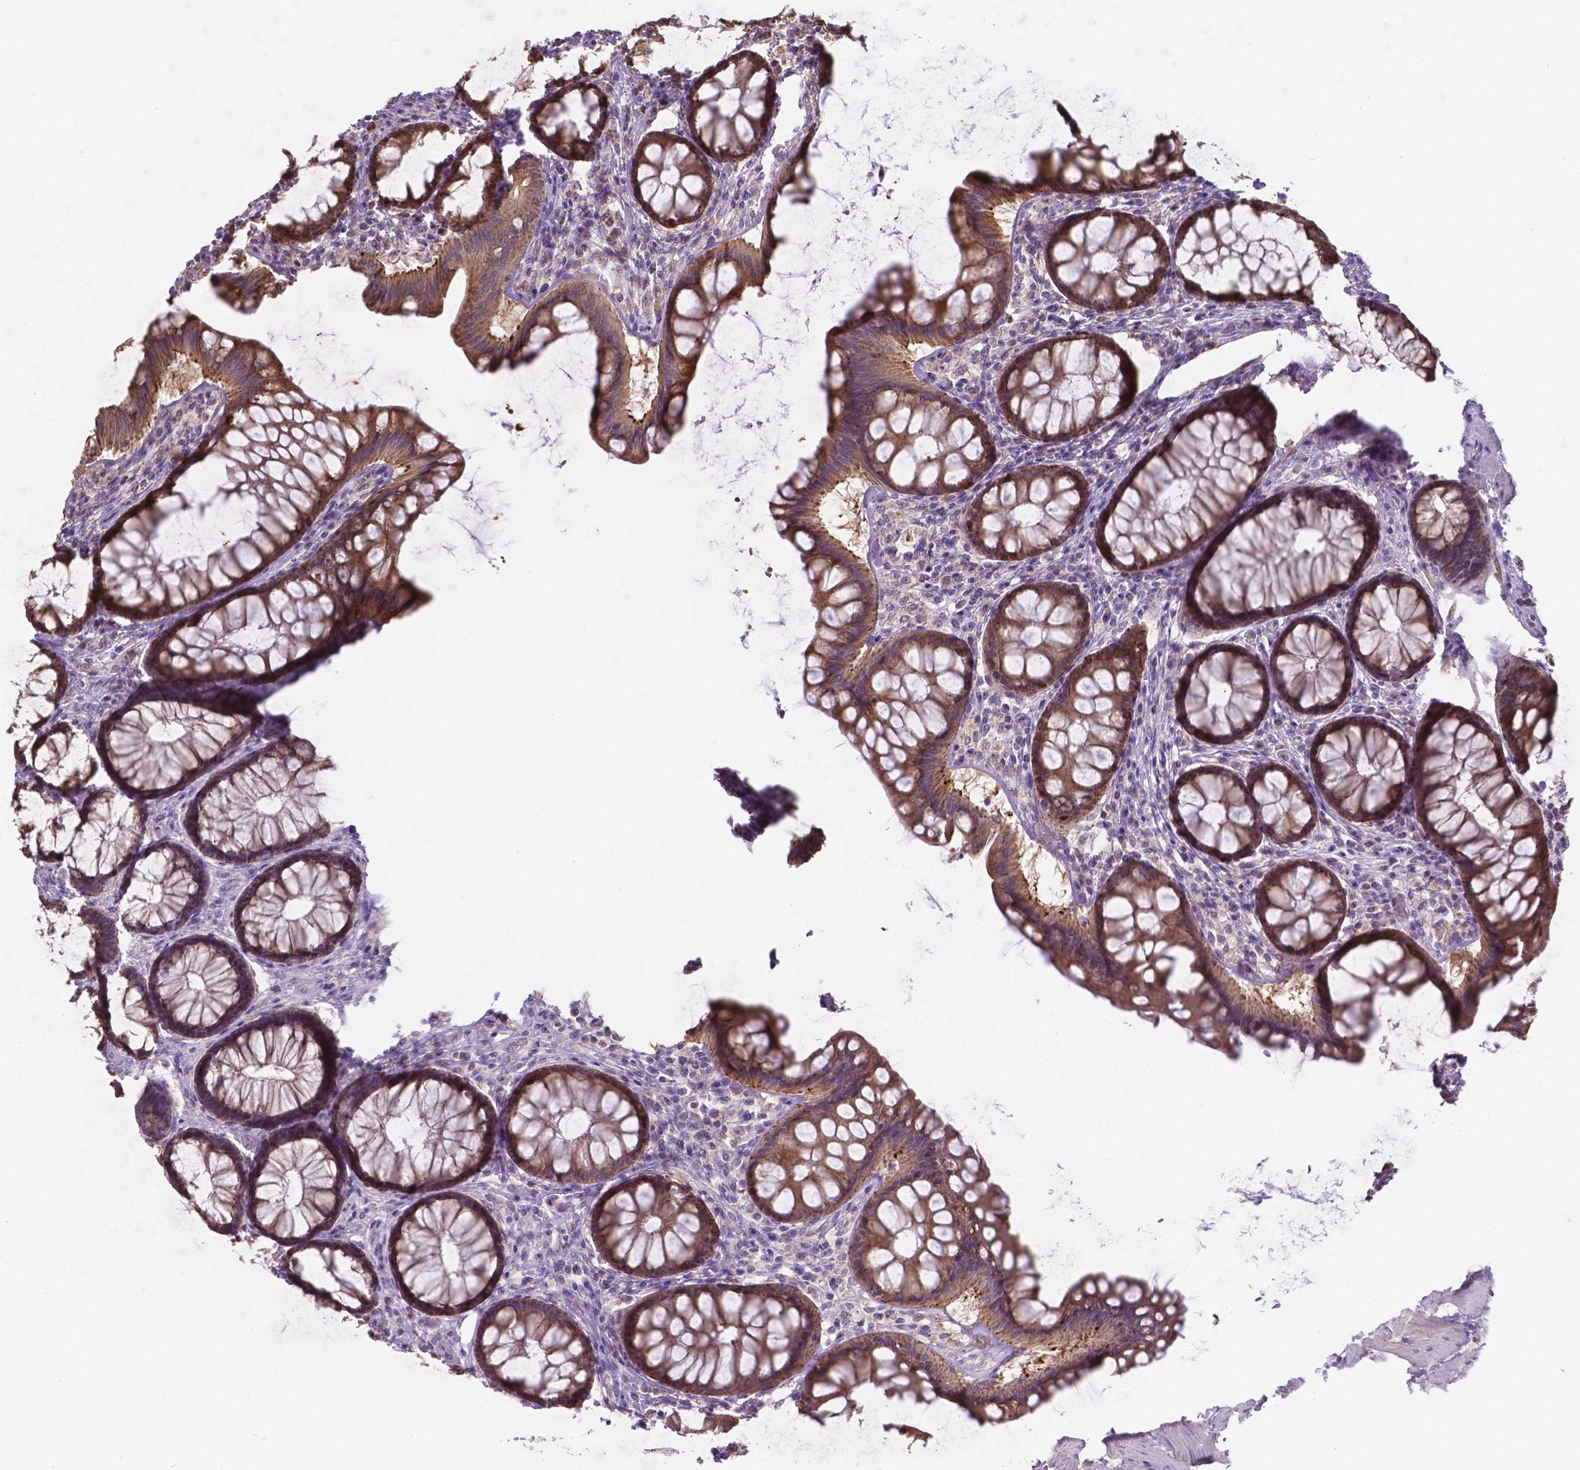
{"staining": {"intensity": "moderate", "quantity": ">75%", "location": "cytoplasmic/membranous"}, "tissue": "colon", "cell_type": "Glandular cells", "image_type": "normal", "snomed": [{"axis": "morphology", "description": "Normal tissue, NOS"}, {"axis": "topography", "description": "Colon"}], "caption": "The micrograph demonstrates a brown stain indicating the presence of a protein in the cytoplasmic/membranous of glandular cells in colon. Nuclei are stained in blue.", "gene": "FAM114A1", "patient": {"sex": "female", "age": 65}}